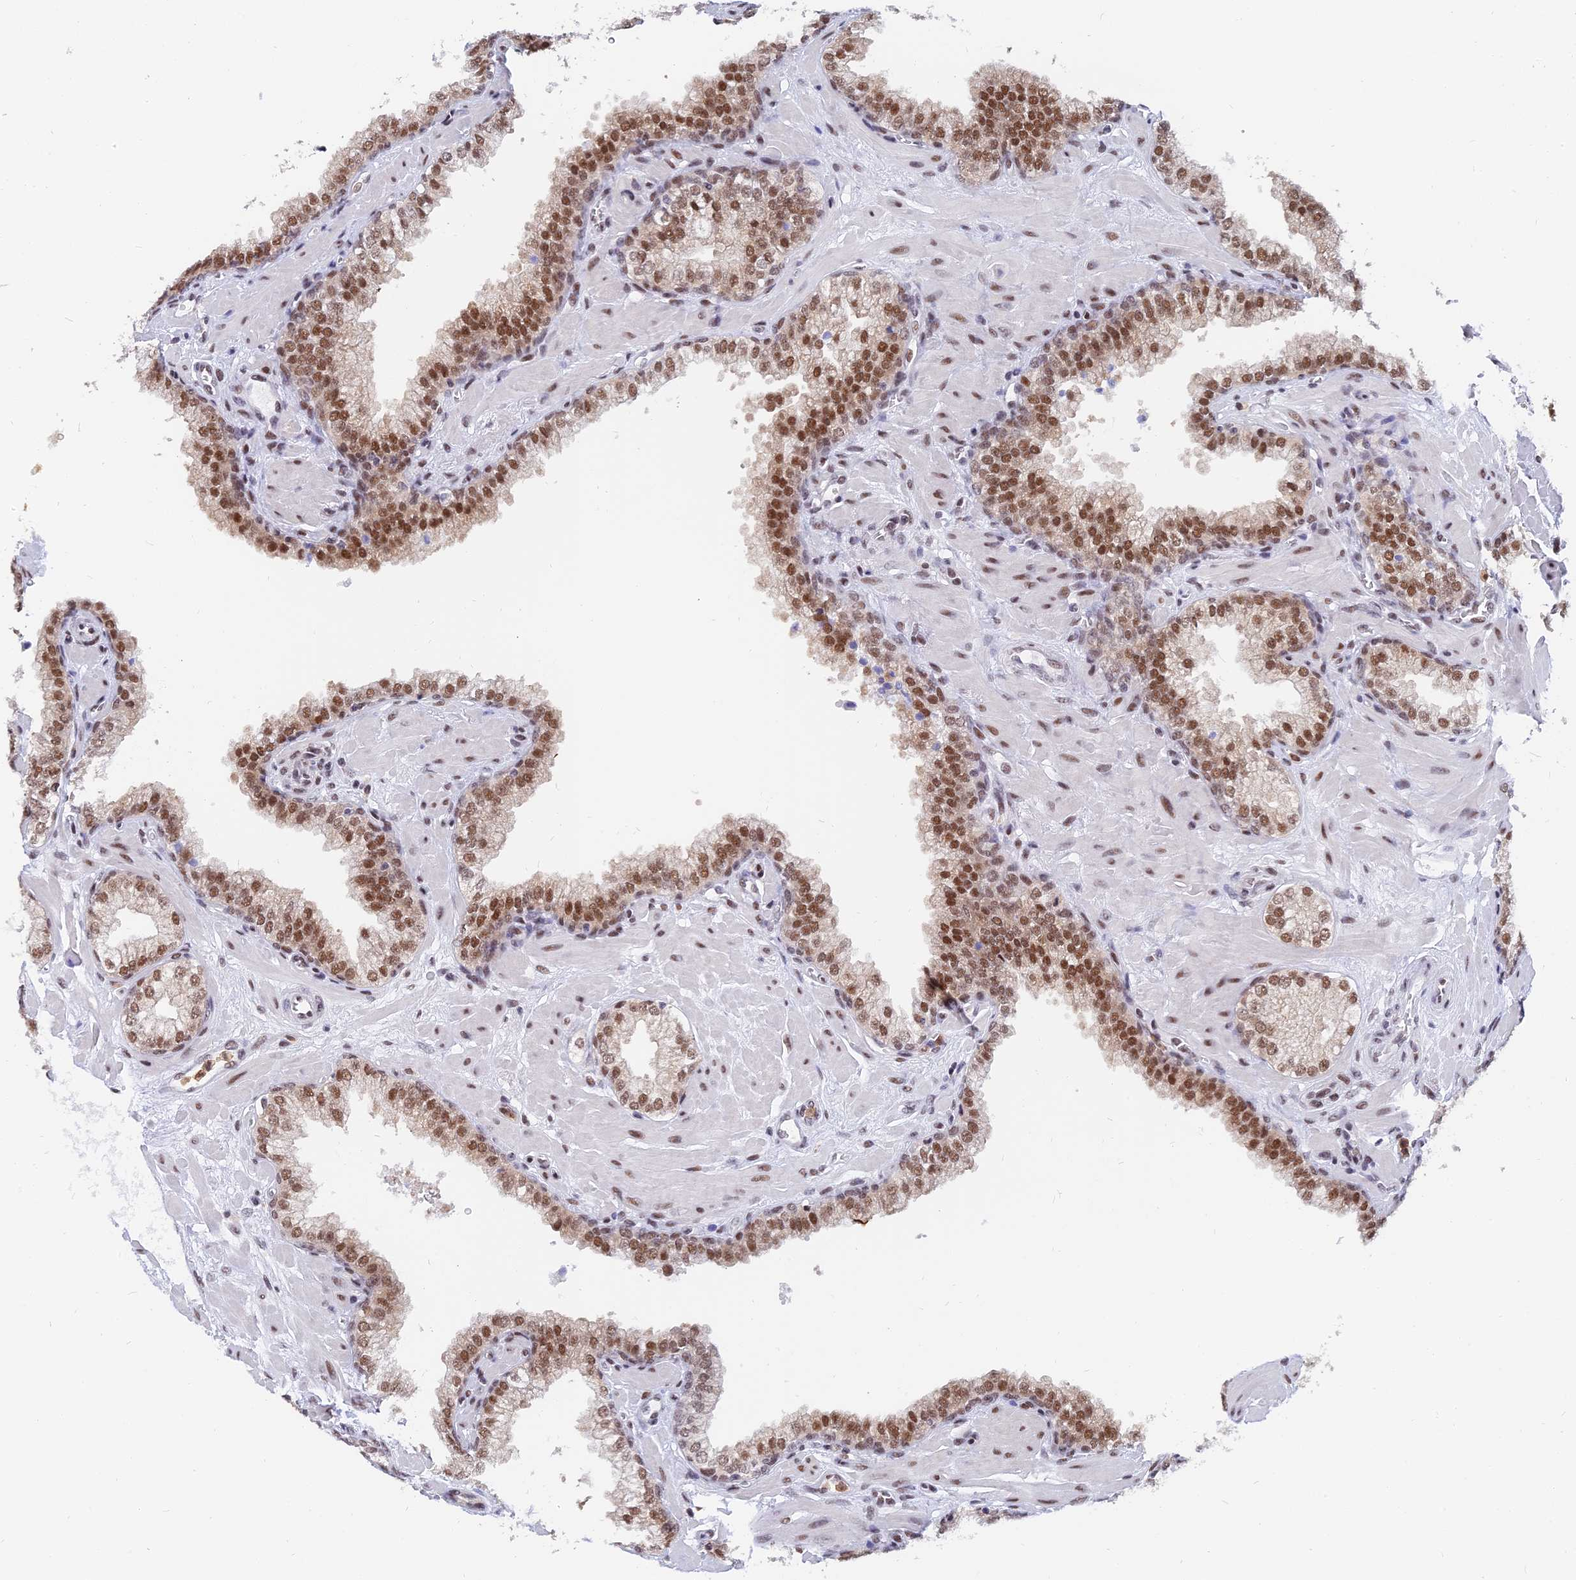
{"staining": {"intensity": "moderate", "quantity": ">75%", "location": "nuclear"}, "tissue": "prostate", "cell_type": "Glandular cells", "image_type": "normal", "snomed": [{"axis": "morphology", "description": "Normal tissue, NOS"}, {"axis": "morphology", "description": "Urothelial carcinoma, Low grade"}, {"axis": "topography", "description": "Urinary bladder"}, {"axis": "topography", "description": "Prostate"}], "caption": "IHC (DAB) staining of benign human prostate shows moderate nuclear protein expression in approximately >75% of glandular cells.", "gene": "DPY30", "patient": {"sex": "male", "age": 60}}